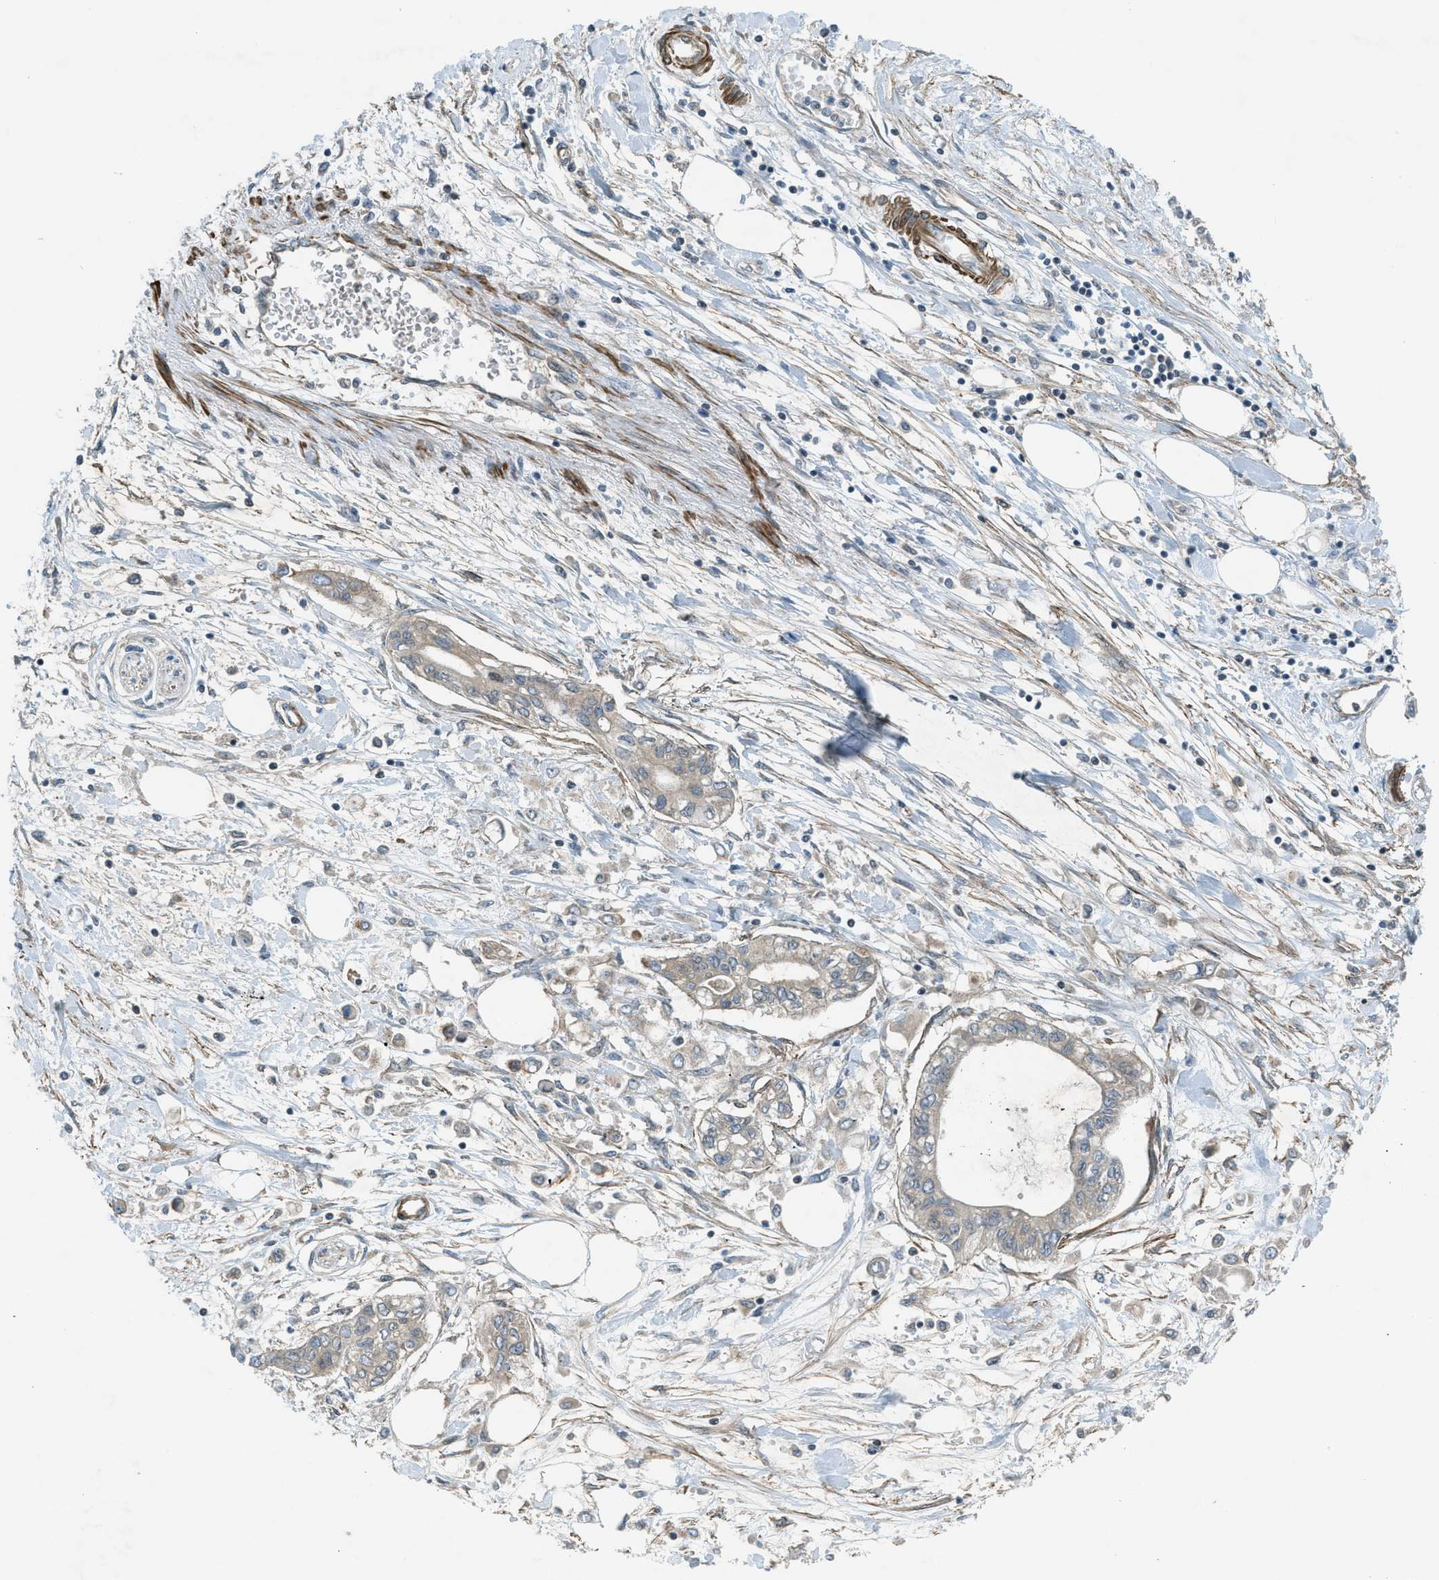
{"staining": {"intensity": "moderate", "quantity": ">75%", "location": "cytoplasmic/membranous"}, "tissue": "pancreatic cancer", "cell_type": "Tumor cells", "image_type": "cancer", "snomed": [{"axis": "morphology", "description": "Adenocarcinoma, NOS"}, {"axis": "topography", "description": "Pancreas"}], "caption": "Pancreatic cancer tissue displays moderate cytoplasmic/membranous positivity in about >75% of tumor cells", "gene": "VEZT", "patient": {"sex": "female", "age": 77}}